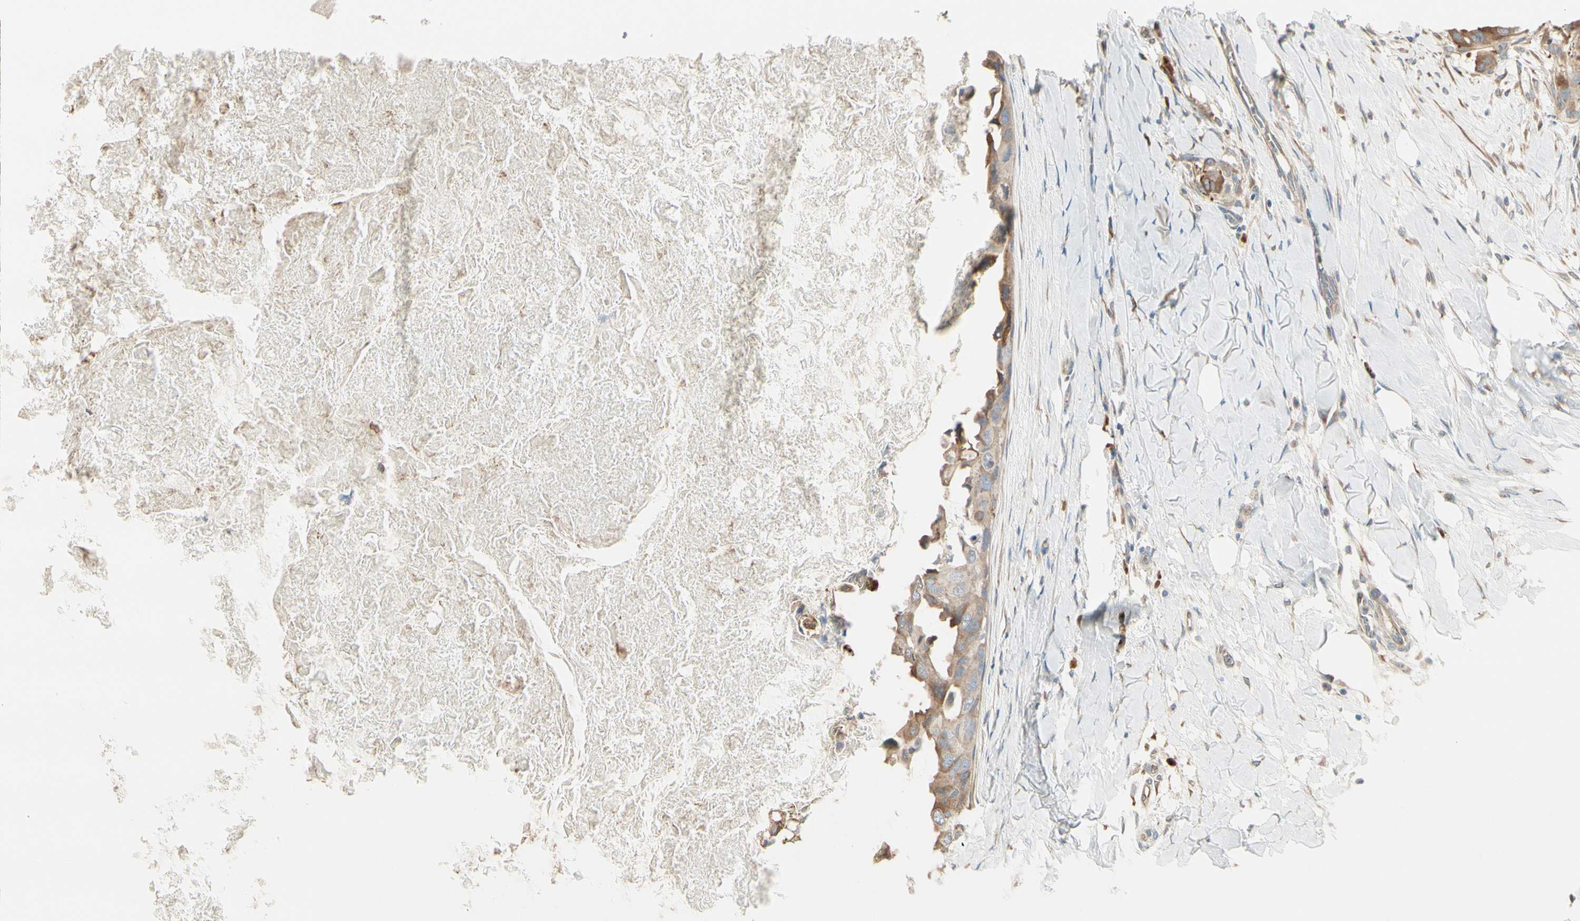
{"staining": {"intensity": "moderate", "quantity": ">75%", "location": "cytoplasmic/membranous"}, "tissue": "breast cancer", "cell_type": "Tumor cells", "image_type": "cancer", "snomed": [{"axis": "morphology", "description": "Duct carcinoma"}, {"axis": "topography", "description": "Breast"}], "caption": "Breast cancer stained with a brown dye demonstrates moderate cytoplasmic/membranous positive expression in about >75% of tumor cells.", "gene": "NUCB2", "patient": {"sex": "female", "age": 40}}